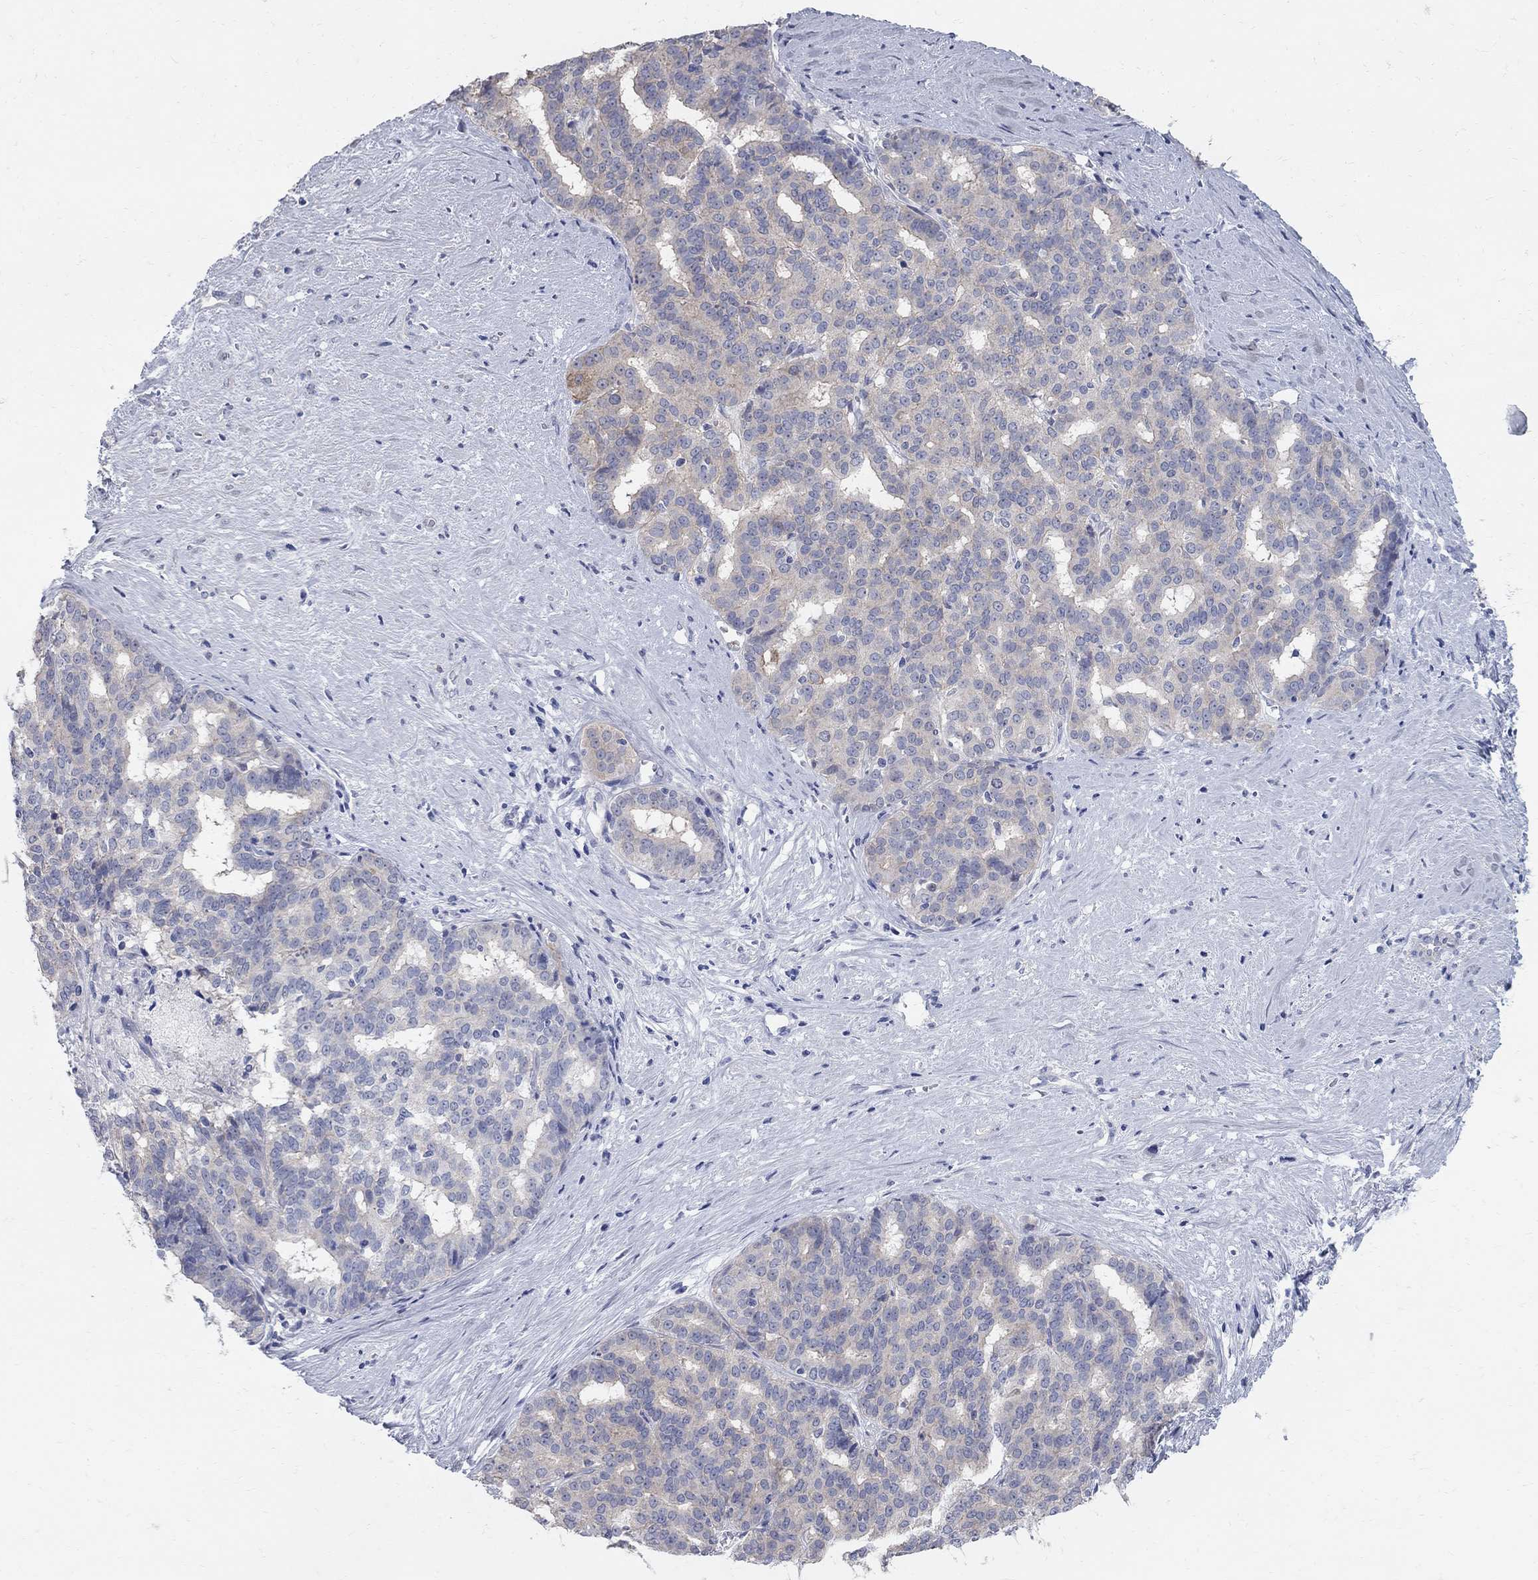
{"staining": {"intensity": "weak", "quantity": "25%-75%", "location": "cytoplasmic/membranous"}, "tissue": "liver cancer", "cell_type": "Tumor cells", "image_type": "cancer", "snomed": [{"axis": "morphology", "description": "Cholangiocarcinoma"}, {"axis": "topography", "description": "Liver"}], "caption": "Protein staining reveals weak cytoplasmic/membranous positivity in about 25%-75% of tumor cells in cholangiocarcinoma (liver). The staining is performed using DAB brown chromogen to label protein expression. The nuclei are counter-stained blue using hematoxylin.", "gene": "AOX1", "patient": {"sex": "female", "age": 47}}